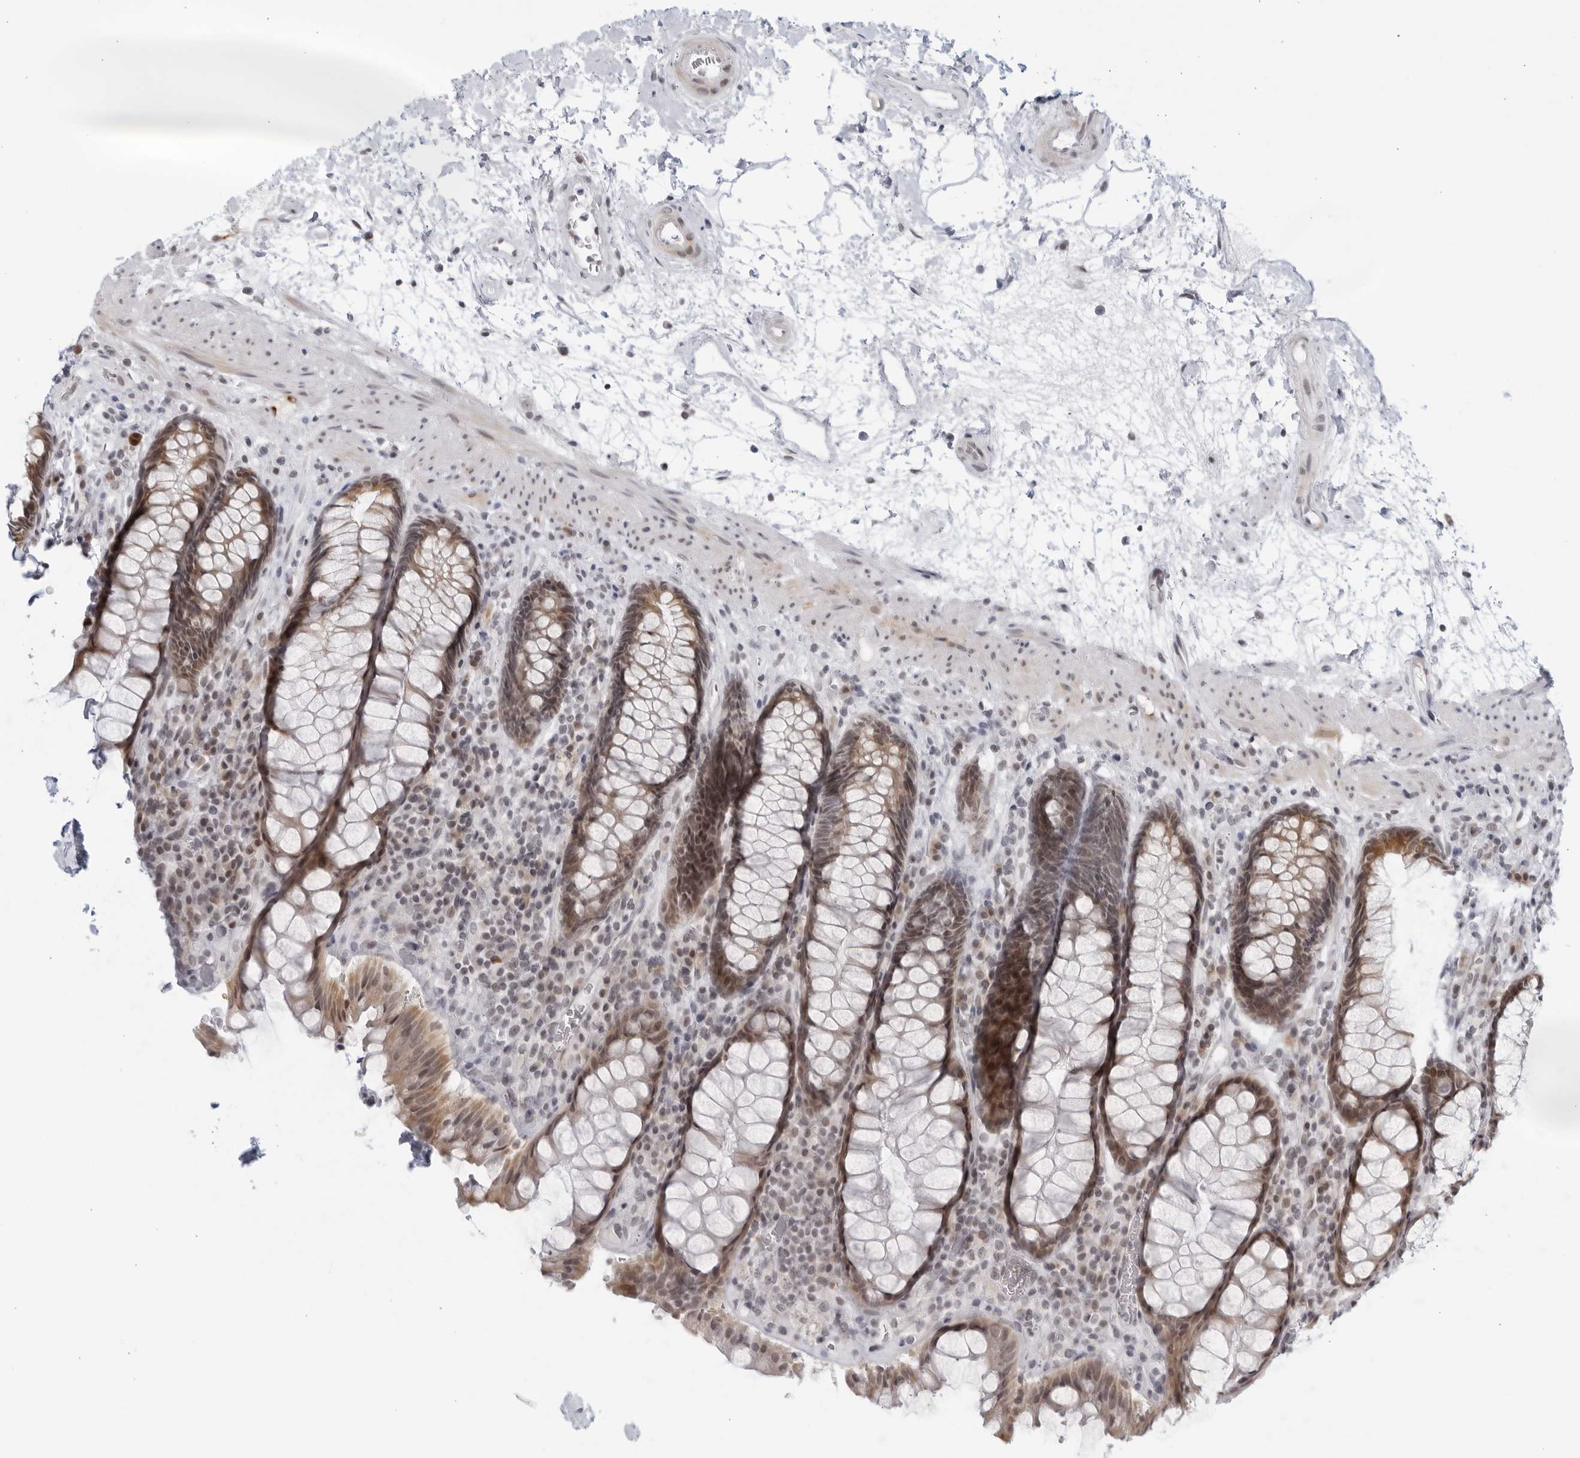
{"staining": {"intensity": "moderate", "quantity": "25%-75%", "location": "cytoplasmic/membranous"}, "tissue": "rectum", "cell_type": "Glandular cells", "image_type": "normal", "snomed": [{"axis": "morphology", "description": "Normal tissue, NOS"}, {"axis": "topography", "description": "Rectum"}], "caption": "IHC image of normal rectum stained for a protein (brown), which demonstrates medium levels of moderate cytoplasmic/membranous staining in about 25%-75% of glandular cells.", "gene": "RAB11FIP3", "patient": {"sex": "male", "age": 64}}